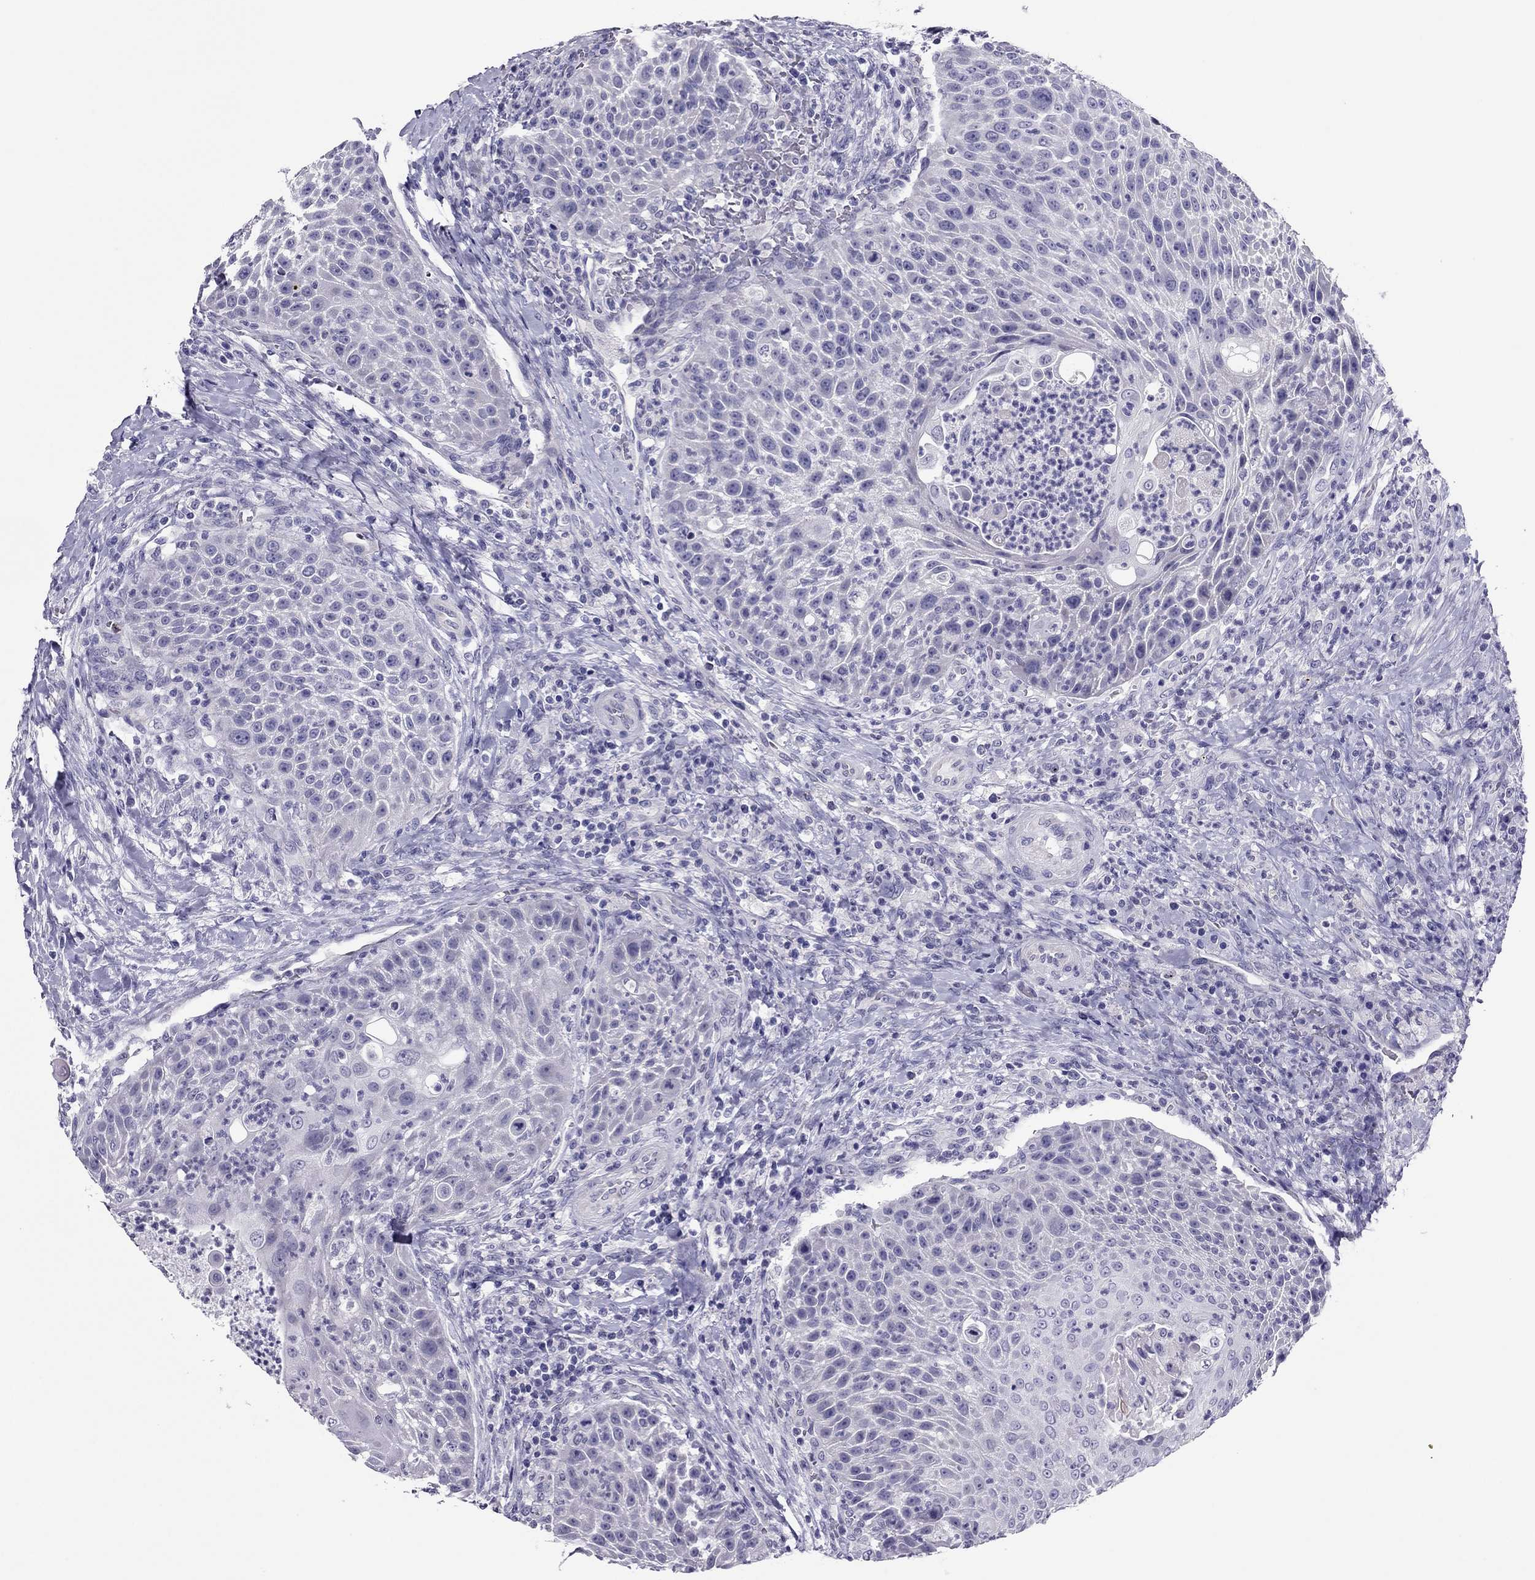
{"staining": {"intensity": "negative", "quantity": "none", "location": "none"}, "tissue": "head and neck cancer", "cell_type": "Tumor cells", "image_type": "cancer", "snomed": [{"axis": "morphology", "description": "Squamous cell carcinoma, NOS"}, {"axis": "topography", "description": "Head-Neck"}], "caption": "This is a histopathology image of immunohistochemistry staining of squamous cell carcinoma (head and neck), which shows no staining in tumor cells. Brightfield microscopy of immunohistochemistry (IHC) stained with DAB (brown) and hematoxylin (blue), captured at high magnification.", "gene": "PDE6A", "patient": {"sex": "male", "age": 69}}